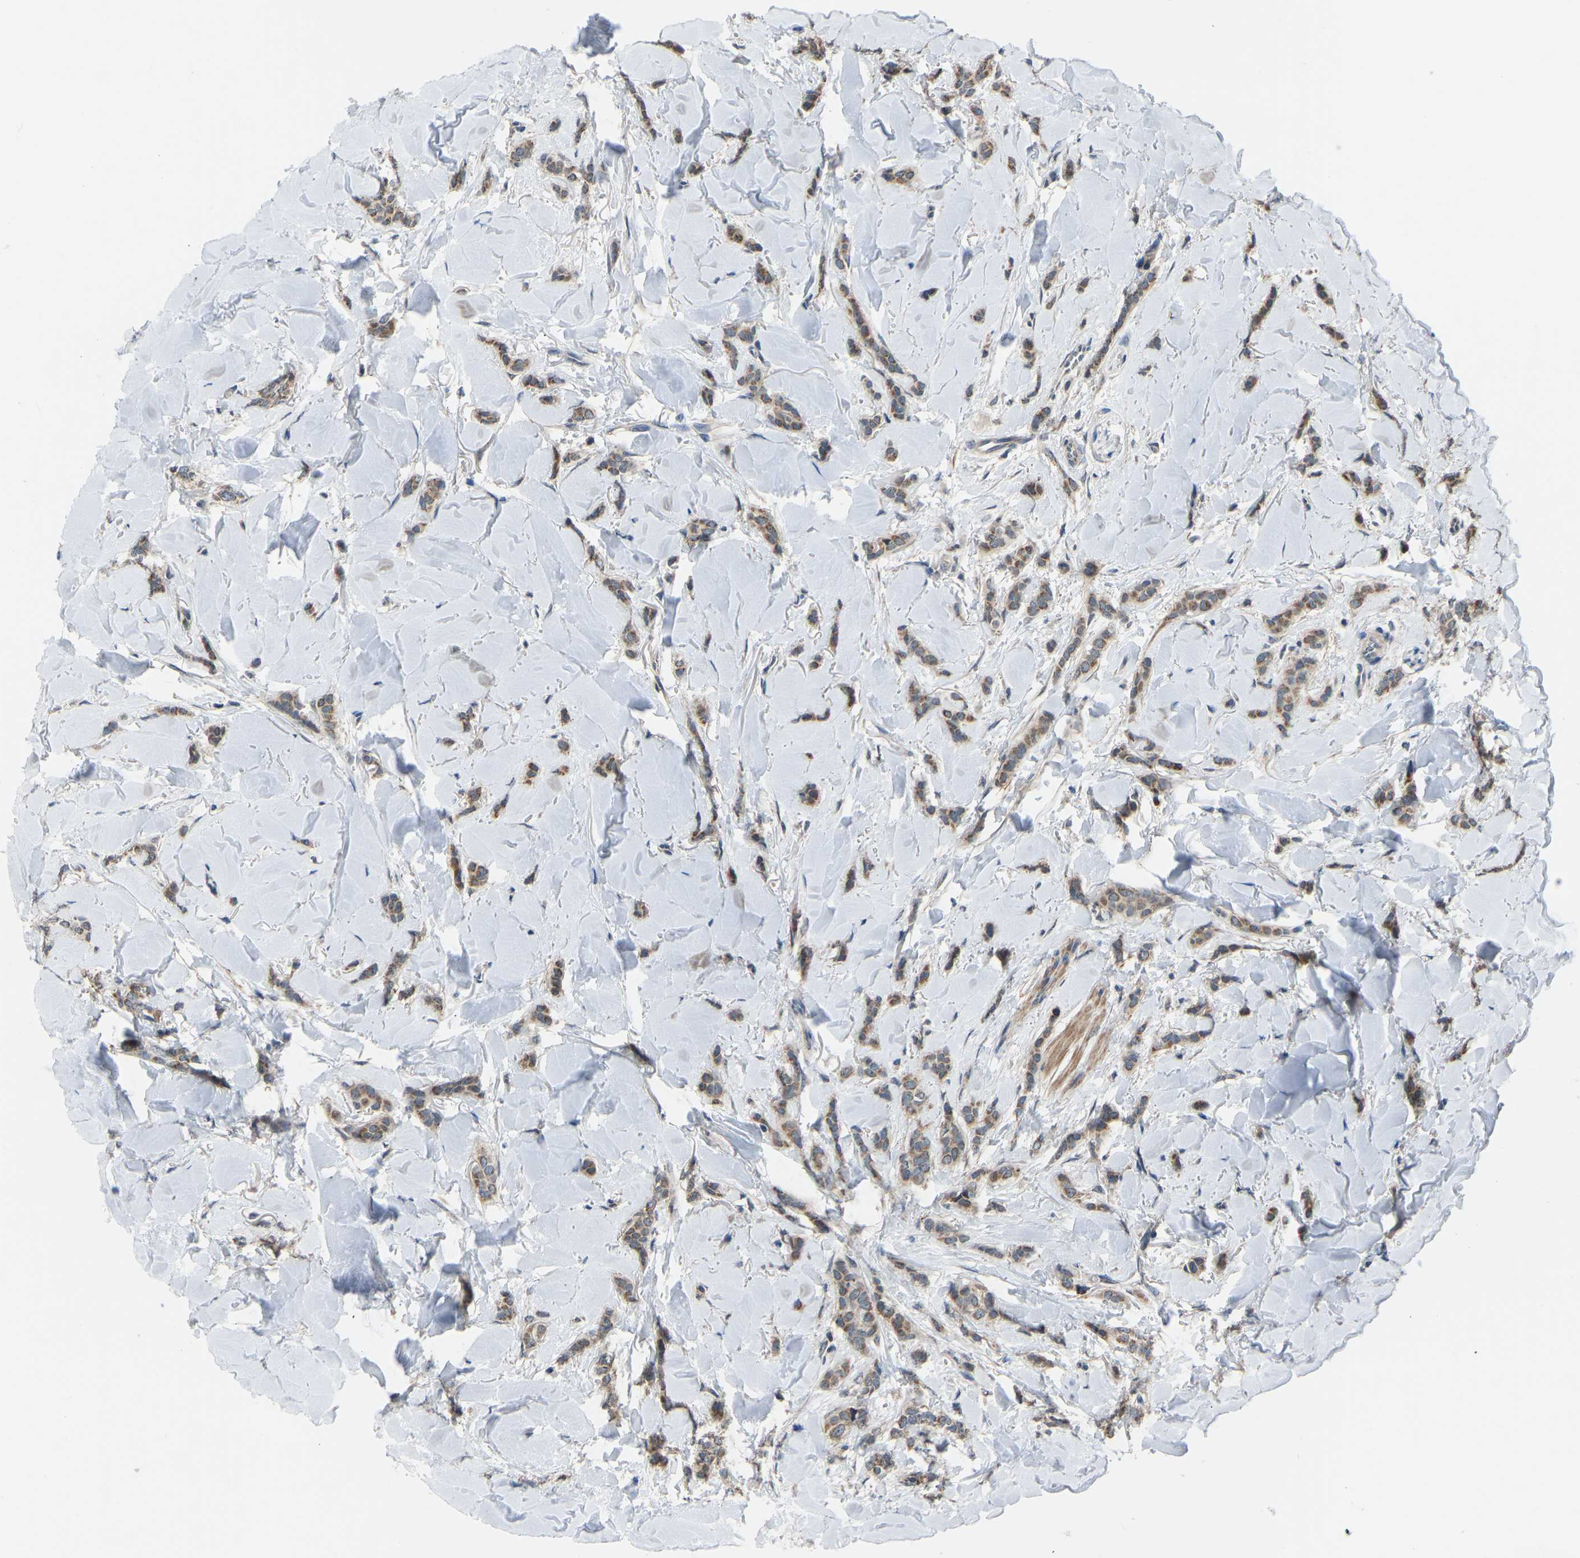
{"staining": {"intensity": "moderate", "quantity": ">75%", "location": "cytoplasmic/membranous"}, "tissue": "breast cancer", "cell_type": "Tumor cells", "image_type": "cancer", "snomed": [{"axis": "morphology", "description": "Lobular carcinoma"}, {"axis": "topography", "description": "Skin"}, {"axis": "topography", "description": "Breast"}], "caption": "Immunohistochemistry image of lobular carcinoma (breast) stained for a protein (brown), which exhibits medium levels of moderate cytoplasmic/membranous expression in approximately >75% of tumor cells.", "gene": "CDK2AP1", "patient": {"sex": "female", "age": 46}}